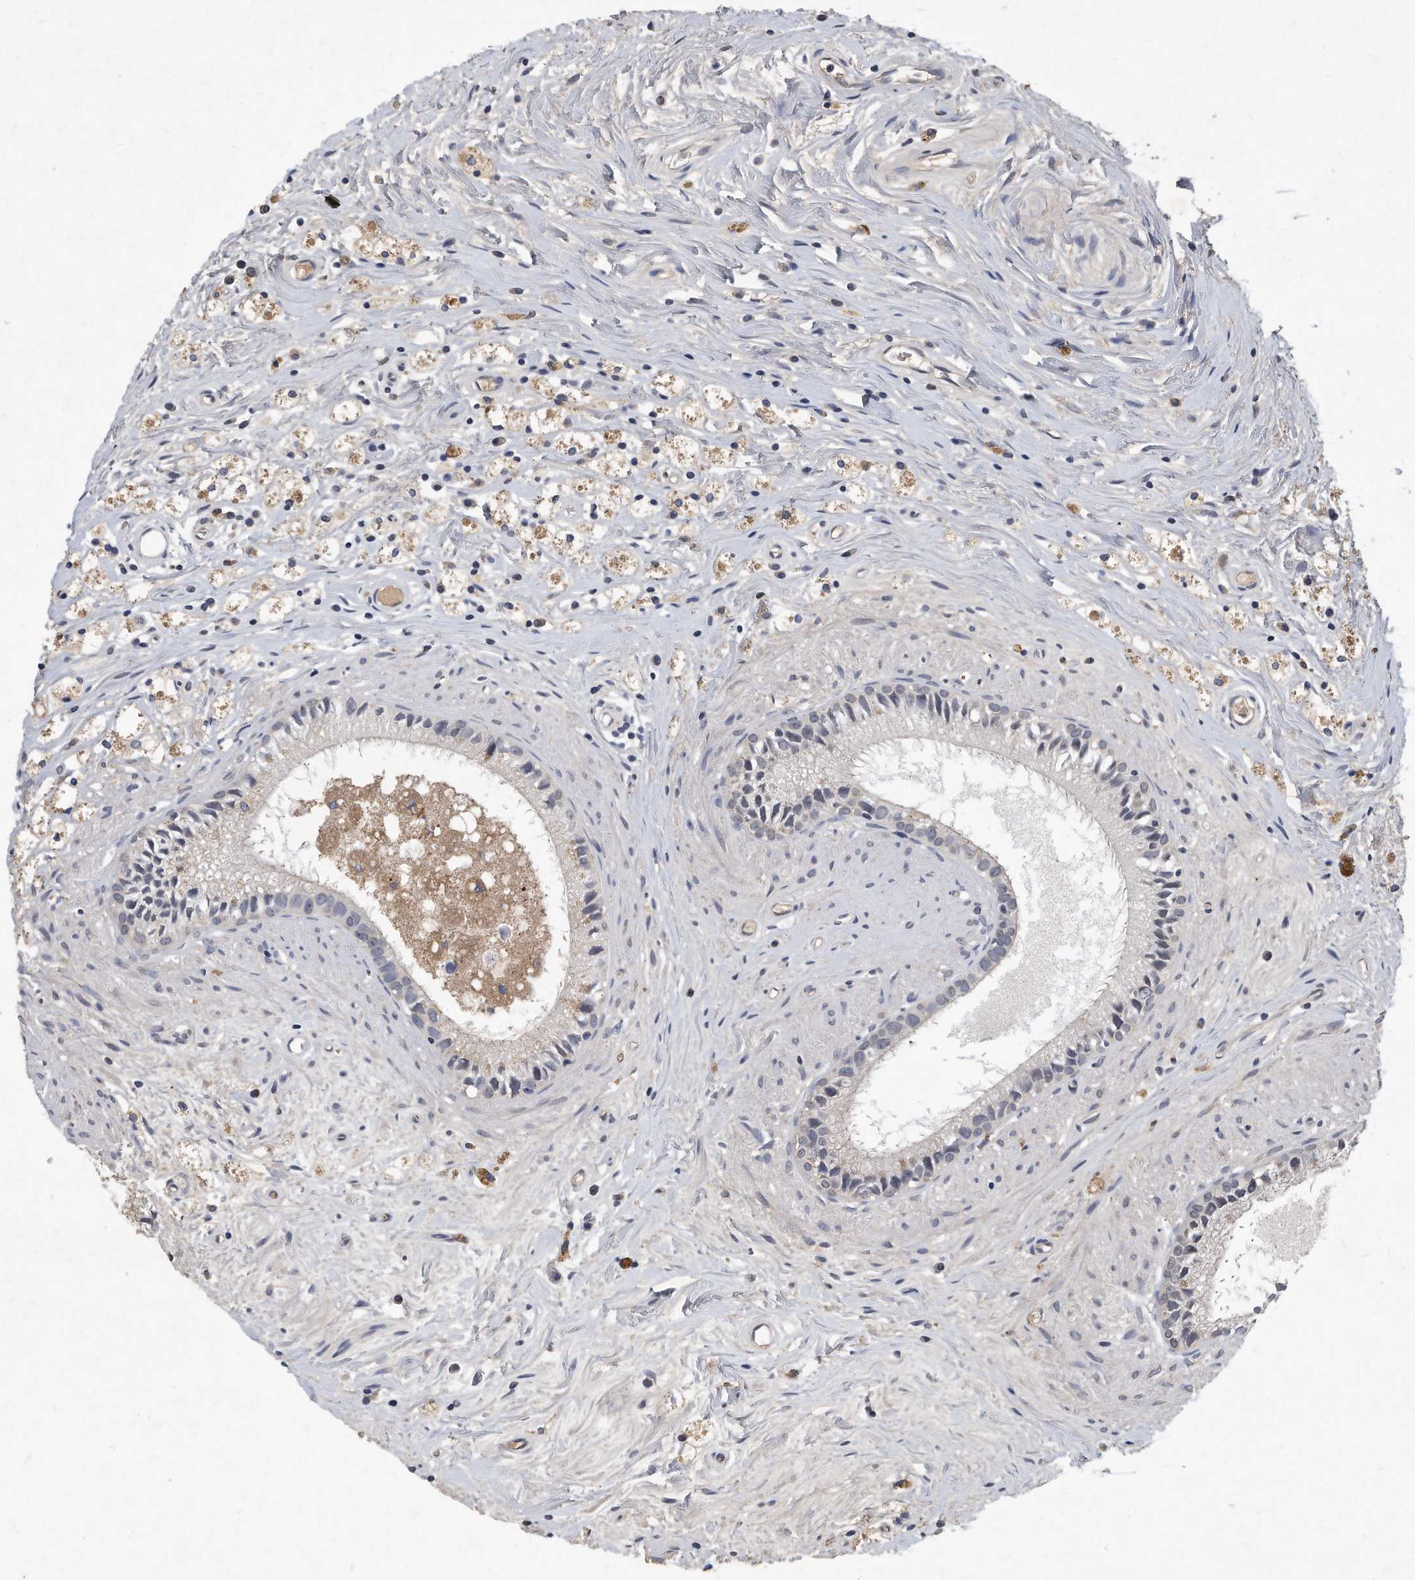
{"staining": {"intensity": "negative", "quantity": "none", "location": "none"}, "tissue": "epididymis", "cell_type": "Glandular cells", "image_type": "normal", "snomed": [{"axis": "morphology", "description": "Normal tissue, NOS"}, {"axis": "topography", "description": "Epididymis"}], "caption": "Protein analysis of unremarkable epididymis exhibits no significant staining in glandular cells. (Immunohistochemistry (ihc), brightfield microscopy, high magnification).", "gene": "HOMER3", "patient": {"sex": "male", "age": 80}}